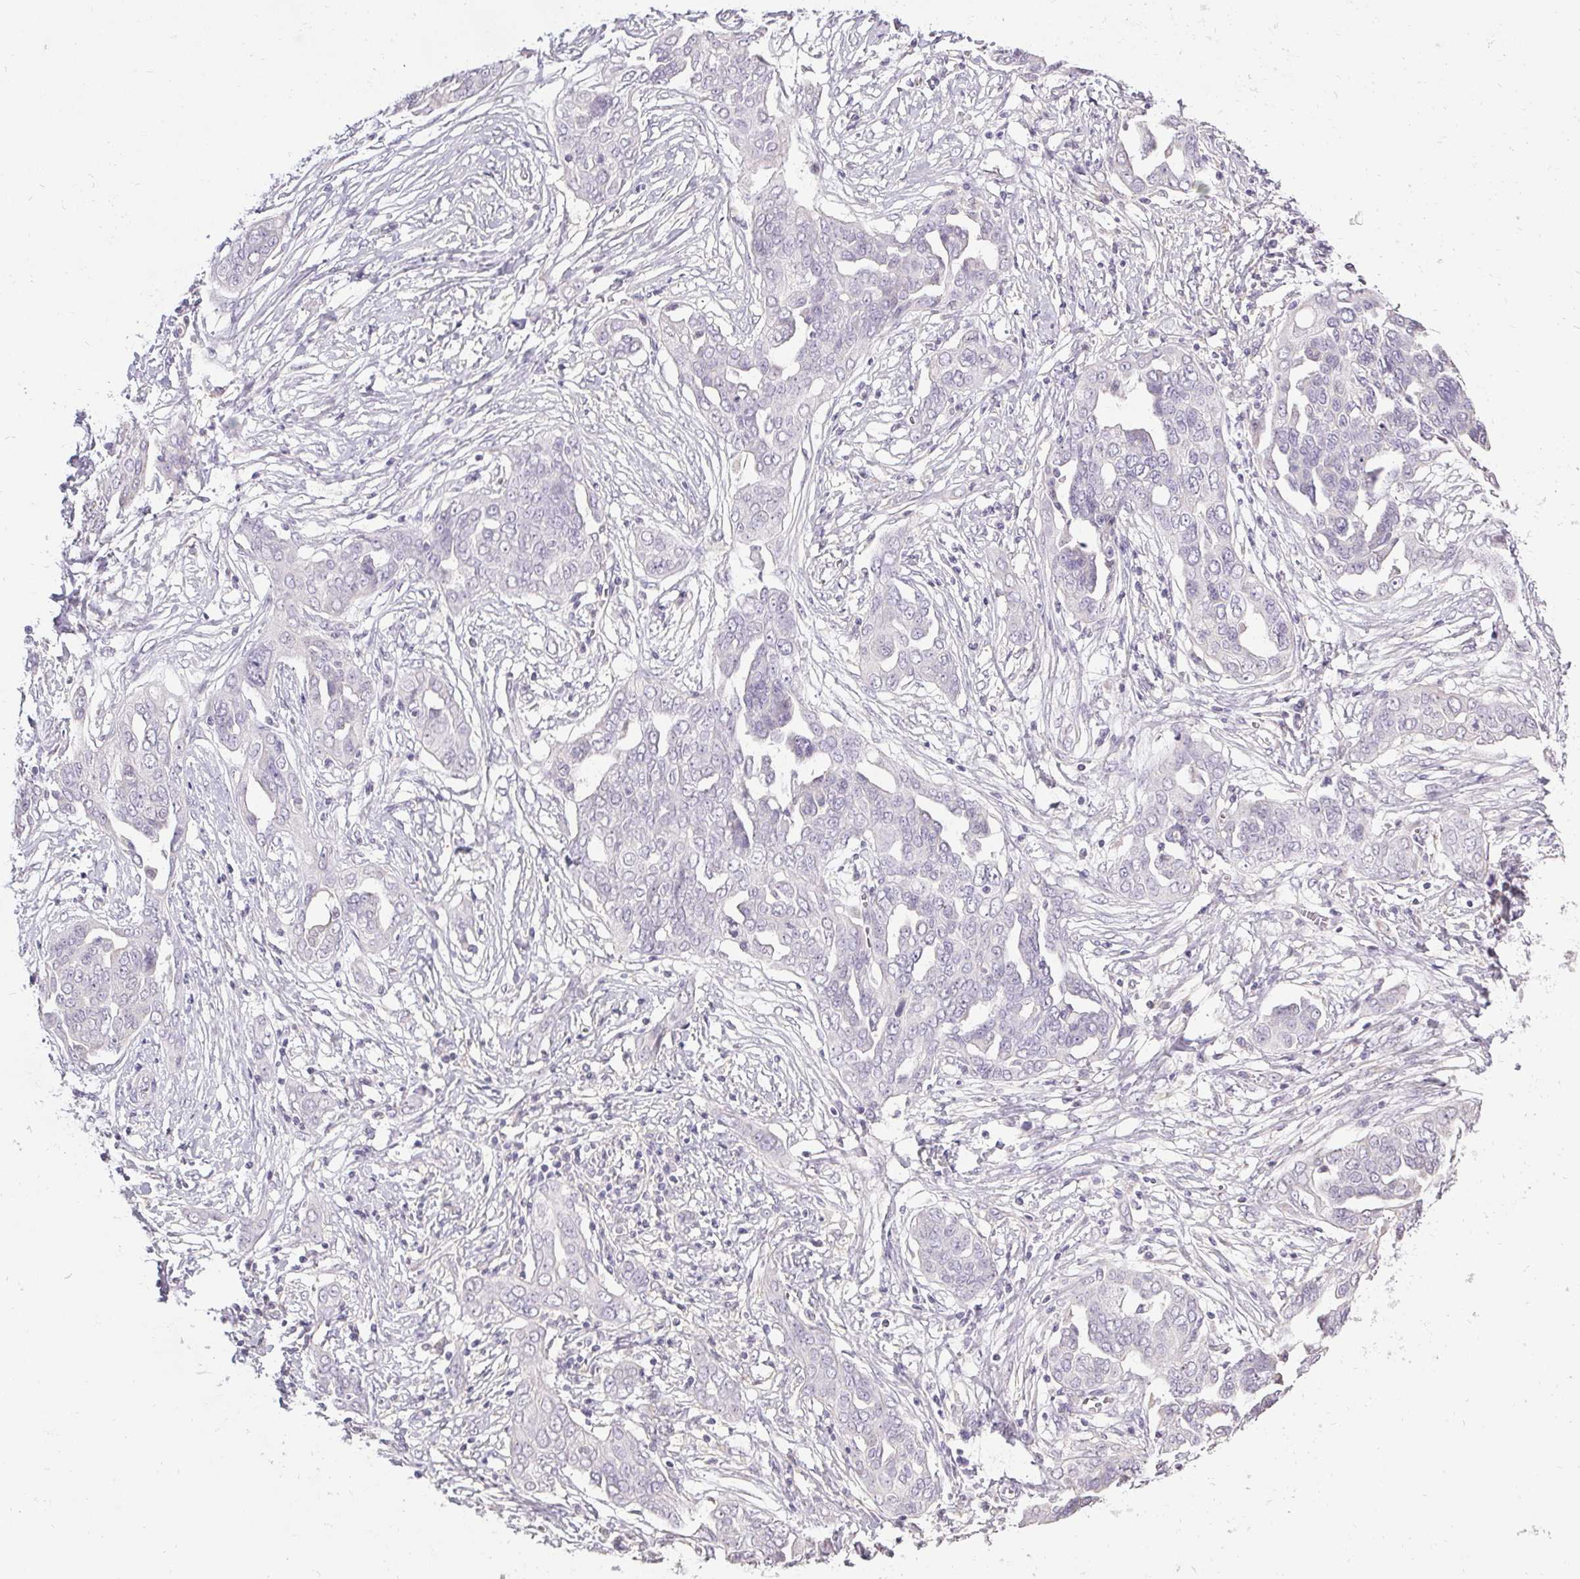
{"staining": {"intensity": "negative", "quantity": "none", "location": "none"}, "tissue": "ovarian cancer", "cell_type": "Tumor cells", "image_type": "cancer", "snomed": [{"axis": "morphology", "description": "Cystadenocarcinoma, serous, NOS"}, {"axis": "topography", "description": "Ovary"}], "caption": "Tumor cells show no significant positivity in ovarian cancer (serous cystadenocarcinoma).", "gene": "PMEL", "patient": {"sex": "female", "age": 59}}